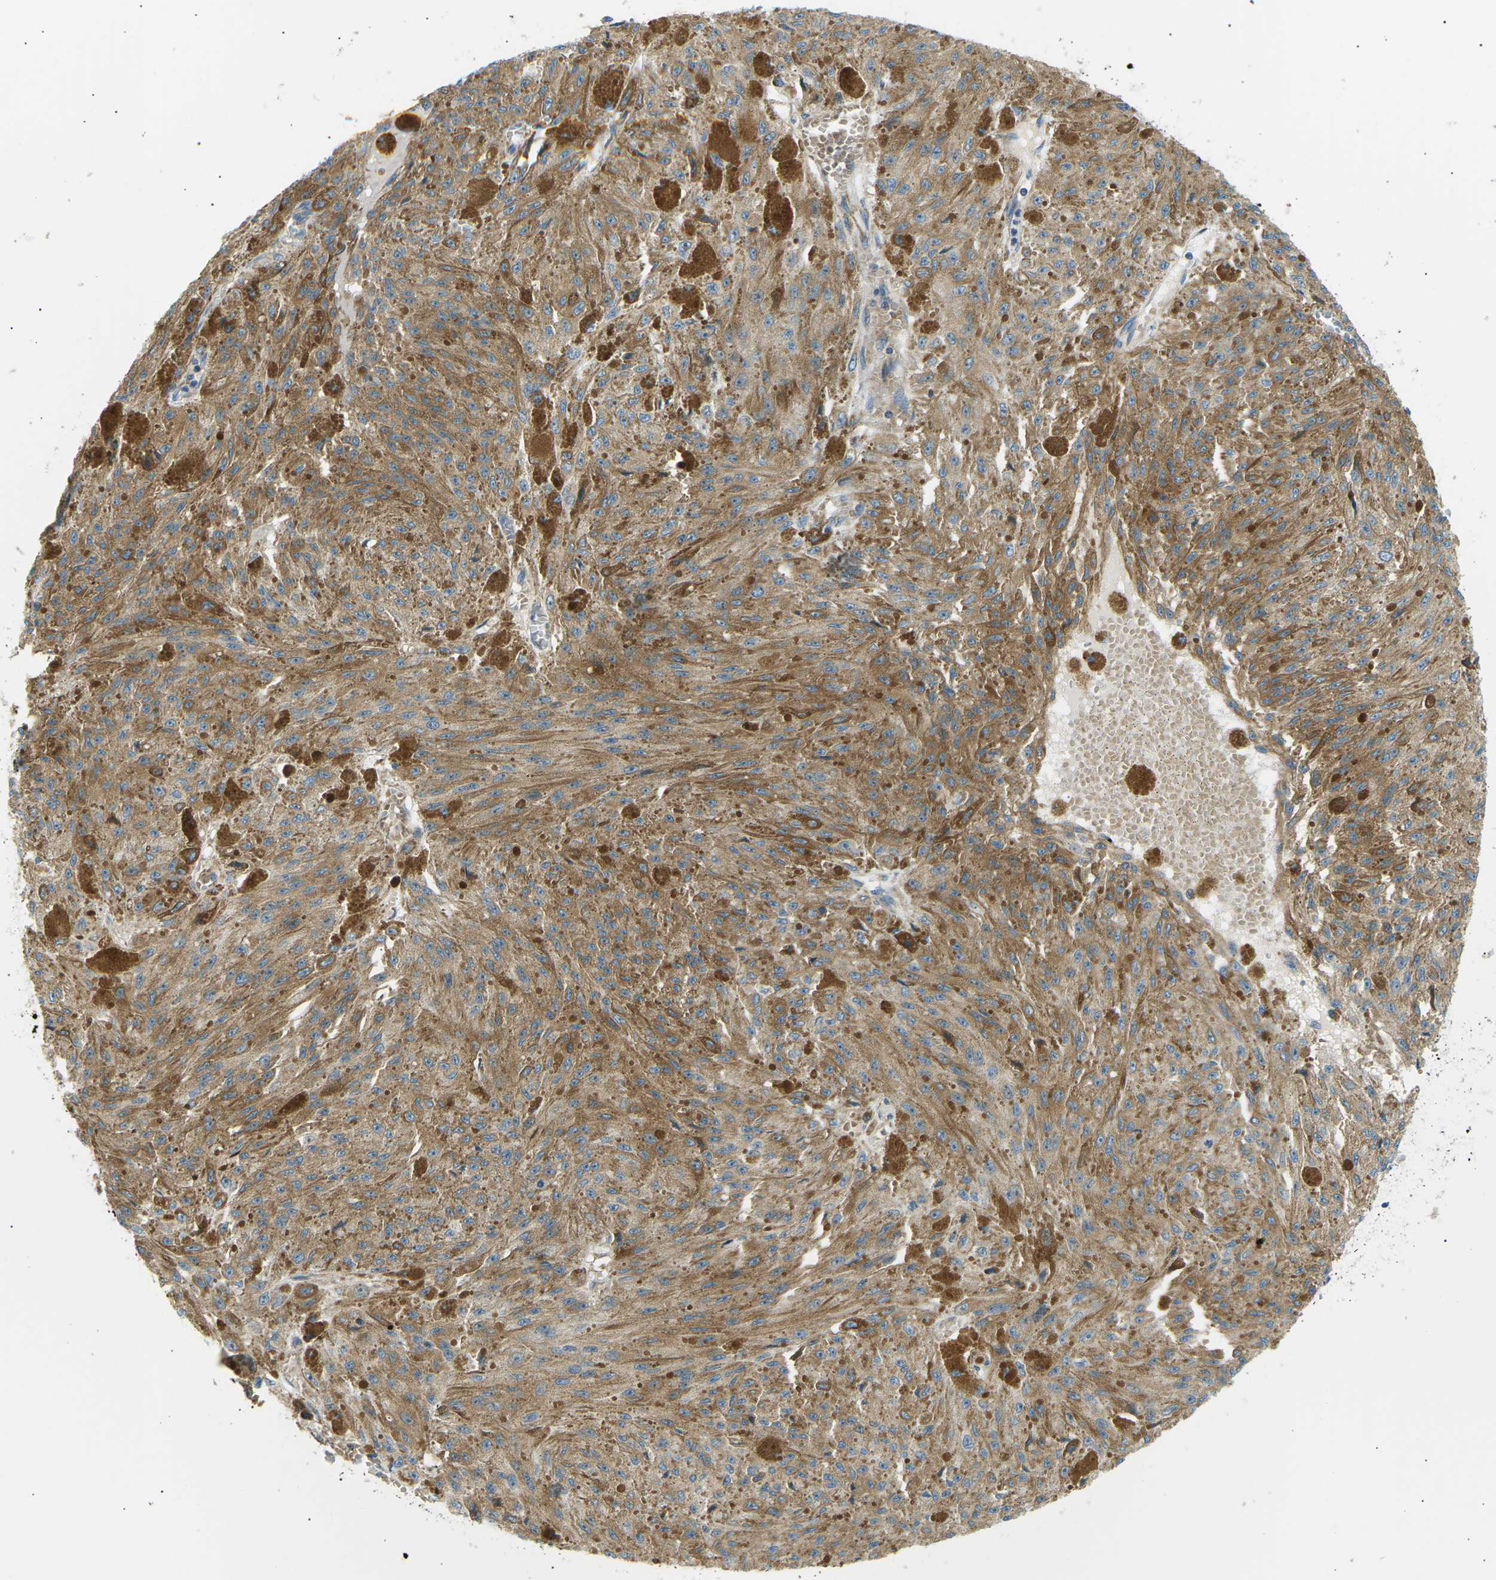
{"staining": {"intensity": "moderate", "quantity": ">75%", "location": "cytoplasmic/membranous"}, "tissue": "melanoma", "cell_type": "Tumor cells", "image_type": "cancer", "snomed": [{"axis": "morphology", "description": "Malignant melanoma, NOS"}, {"axis": "topography", "description": "Other"}], "caption": "This histopathology image demonstrates immunohistochemistry (IHC) staining of human melanoma, with medium moderate cytoplasmic/membranous expression in about >75% of tumor cells.", "gene": "TBC1D8", "patient": {"sex": "male", "age": 79}}